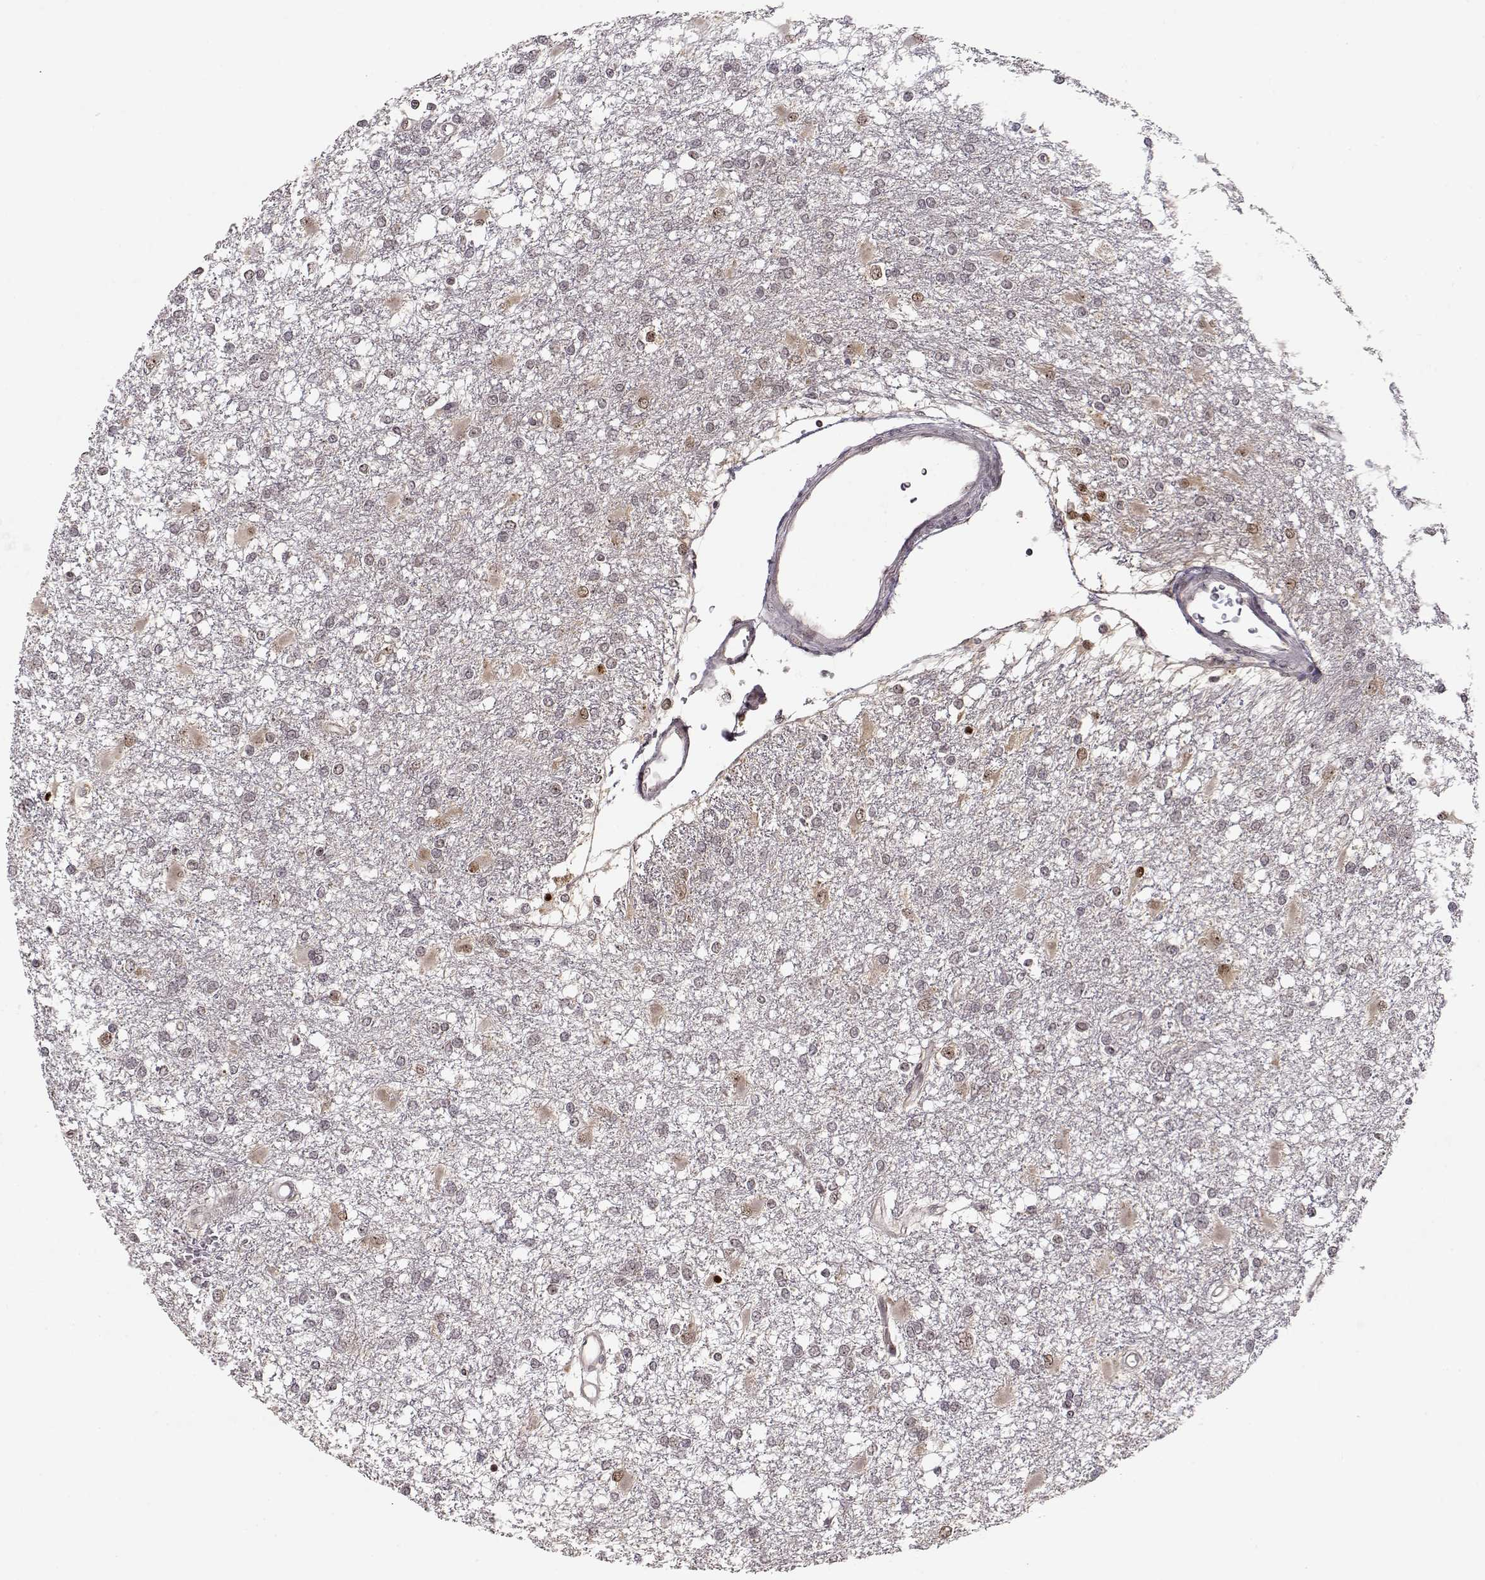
{"staining": {"intensity": "weak", "quantity": "25%-75%", "location": "cytoplasmic/membranous,nuclear"}, "tissue": "glioma", "cell_type": "Tumor cells", "image_type": "cancer", "snomed": [{"axis": "morphology", "description": "Glioma, malignant, High grade"}, {"axis": "topography", "description": "Cerebral cortex"}], "caption": "Malignant glioma (high-grade) was stained to show a protein in brown. There is low levels of weak cytoplasmic/membranous and nuclear expression in about 25%-75% of tumor cells.", "gene": "CSNK2A1", "patient": {"sex": "male", "age": 79}}